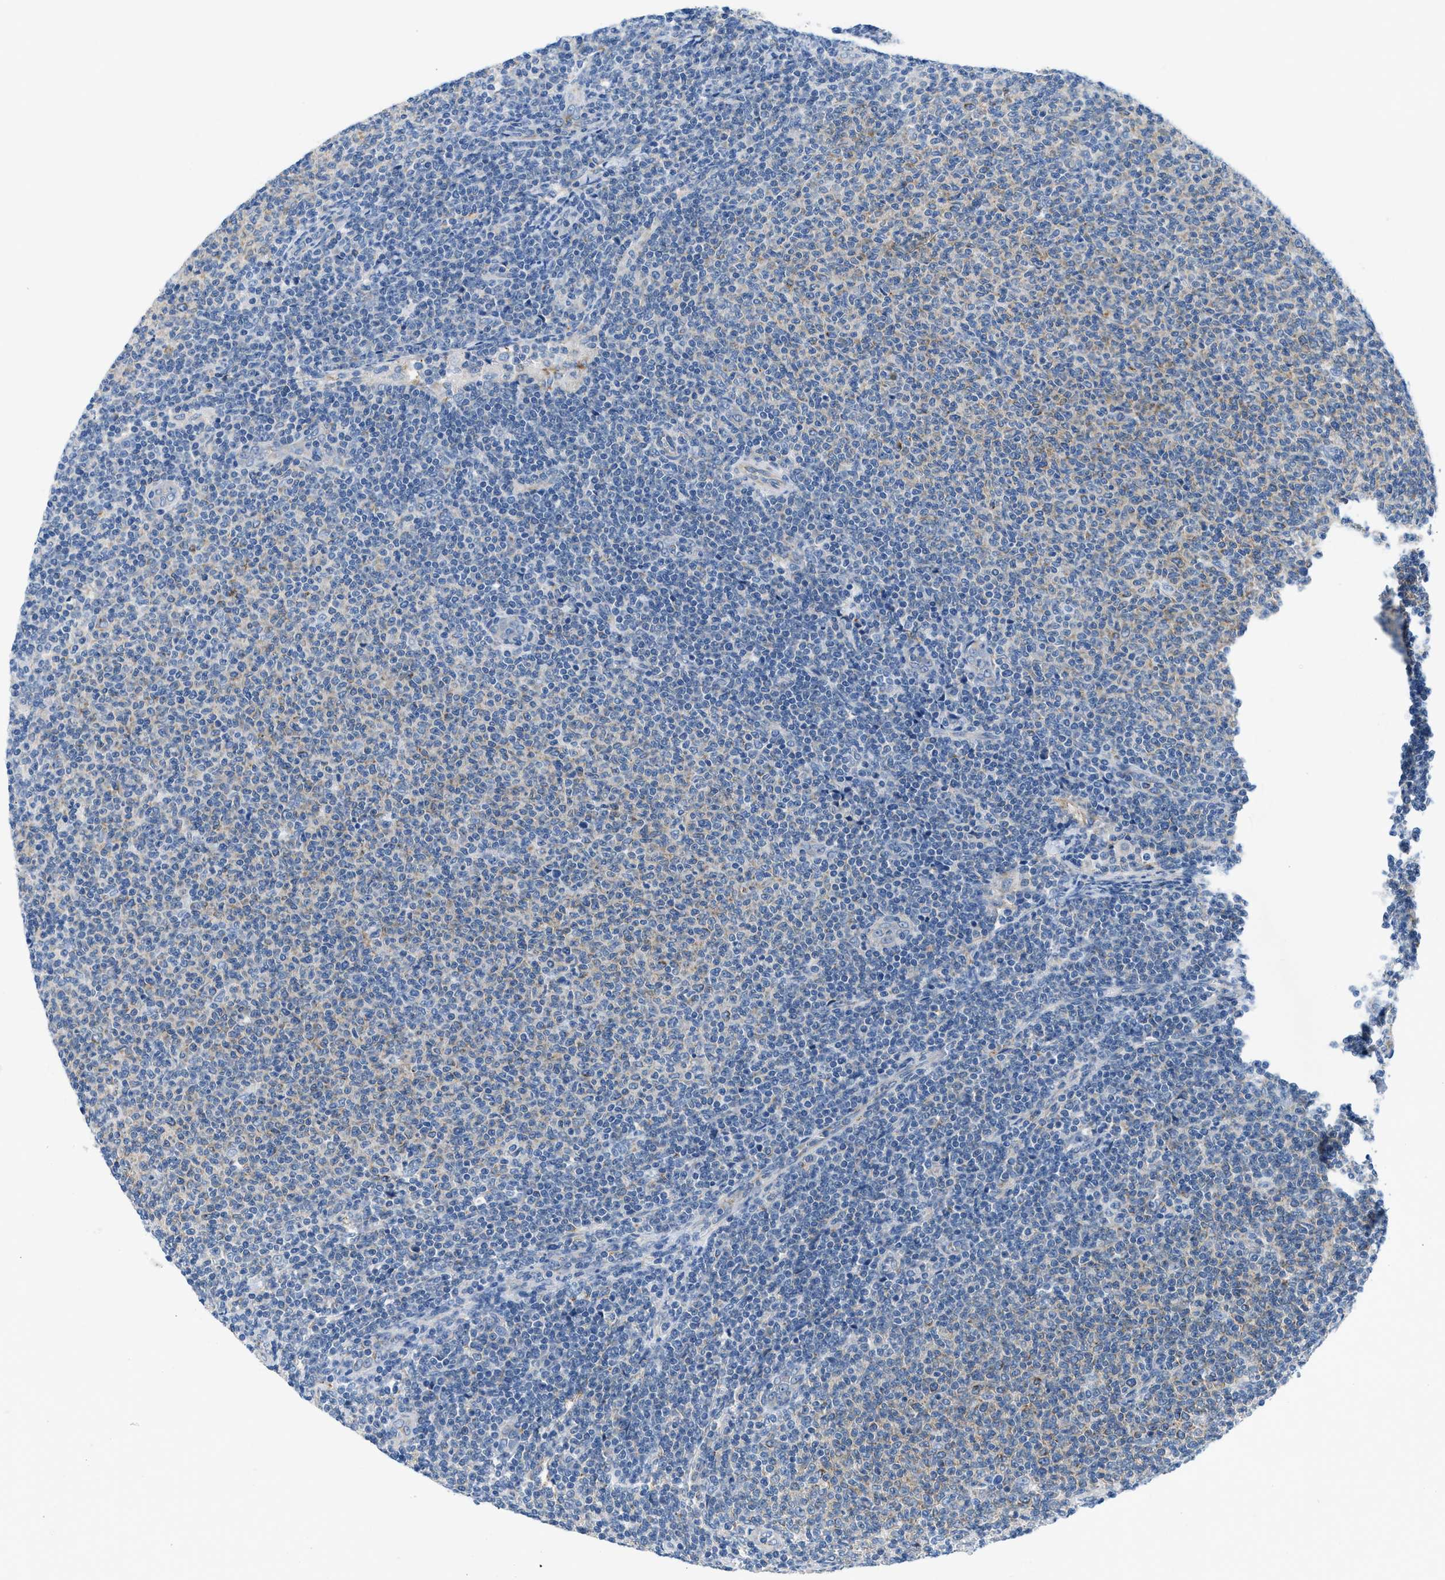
{"staining": {"intensity": "weak", "quantity": "<25%", "location": "cytoplasmic/membranous"}, "tissue": "lymphoma", "cell_type": "Tumor cells", "image_type": "cancer", "snomed": [{"axis": "morphology", "description": "Malignant lymphoma, non-Hodgkin's type, Low grade"}, {"axis": "topography", "description": "Lymph node"}], "caption": "IHC of human lymphoma exhibits no expression in tumor cells.", "gene": "BNC2", "patient": {"sex": "male", "age": 66}}